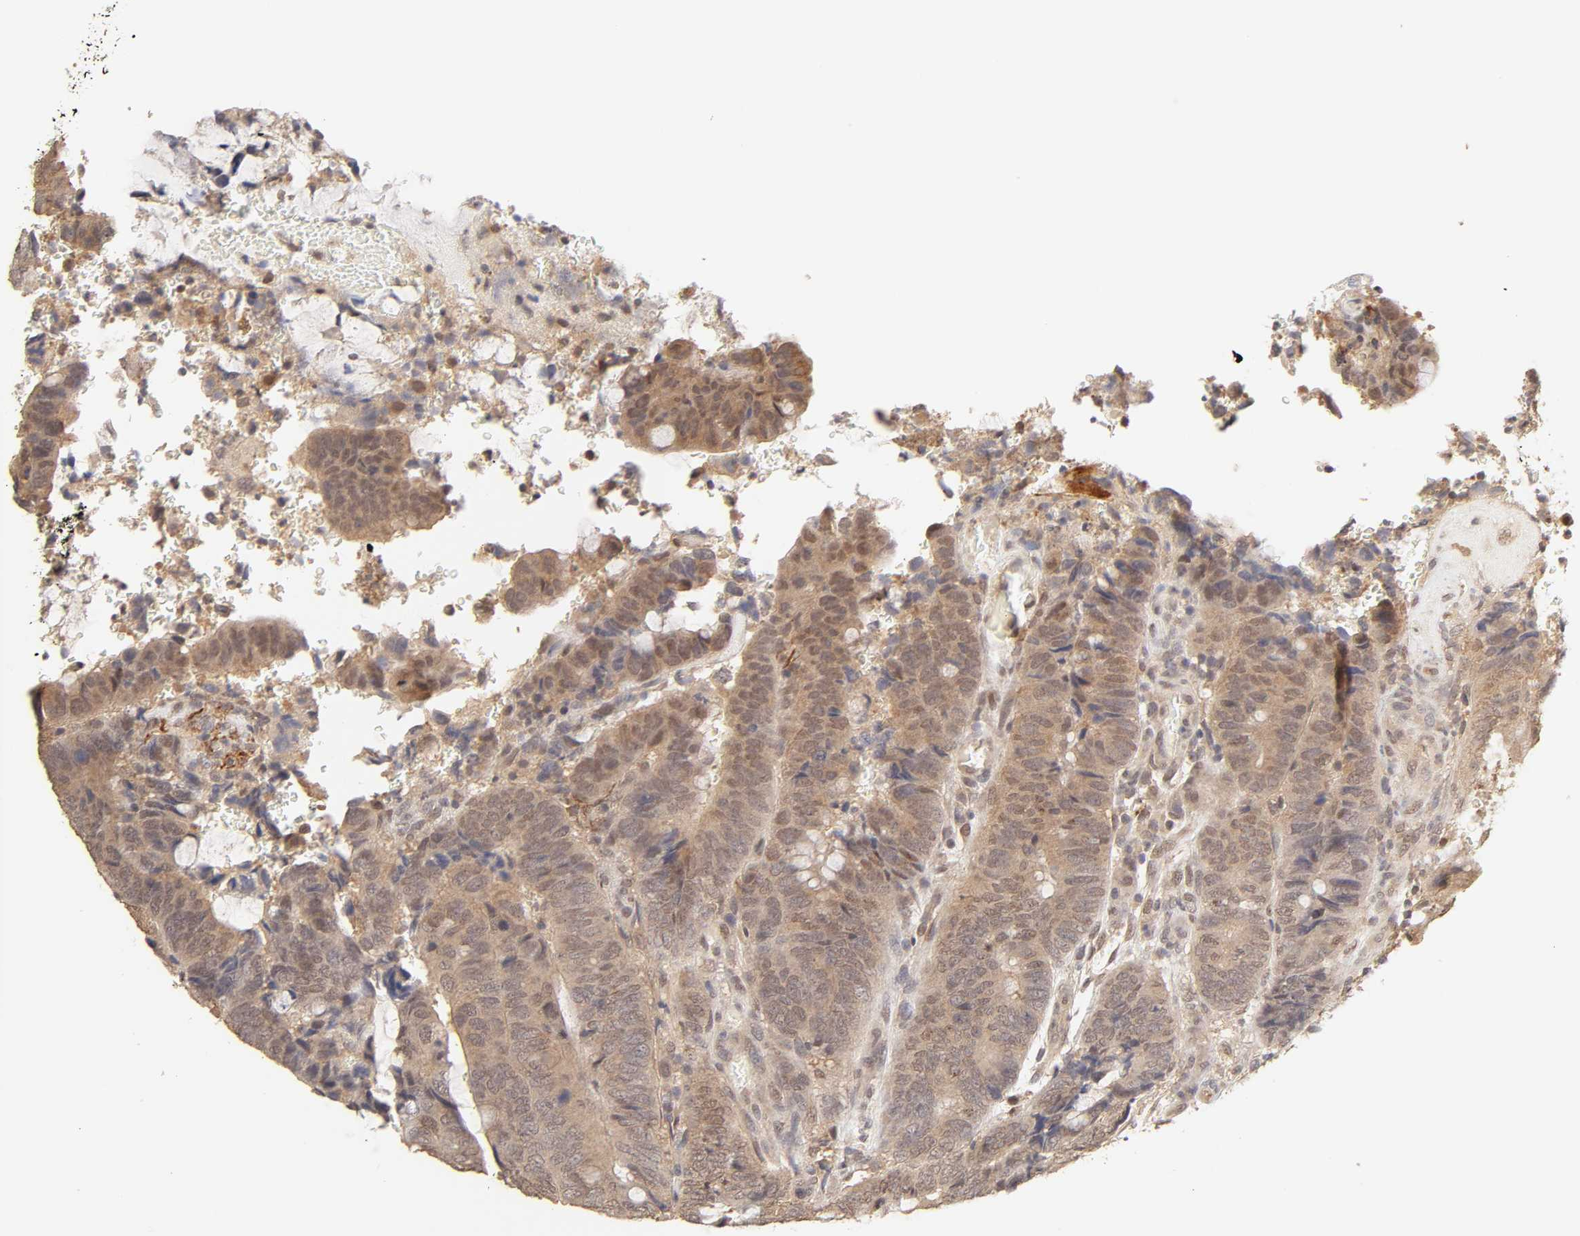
{"staining": {"intensity": "moderate", "quantity": ">75%", "location": "cytoplasmic/membranous"}, "tissue": "colorectal cancer", "cell_type": "Tumor cells", "image_type": "cancer", "snomed": [{"axis": "morphology", "description": "Normal tissue, NOS"}, {"axis": "morphology", "description": "Adenocarcinoma, NOS"}, {"axis": "topography", "description": "Rectum"}, {"axis": "topography", "description": "Peripheral nerve tissue"}], "caption": "Protein expression analysis of colorectal adenocarcinoma displays moderate cytoplasmic/membranous positivity in about >75% of tumor cells. (Stains: DAB in brown, nuclei in blue, Microscopy: brightfield microscopy at high magnification).", "gene": "MAPK1", "patient": {"sex": "male", "age": 92}}